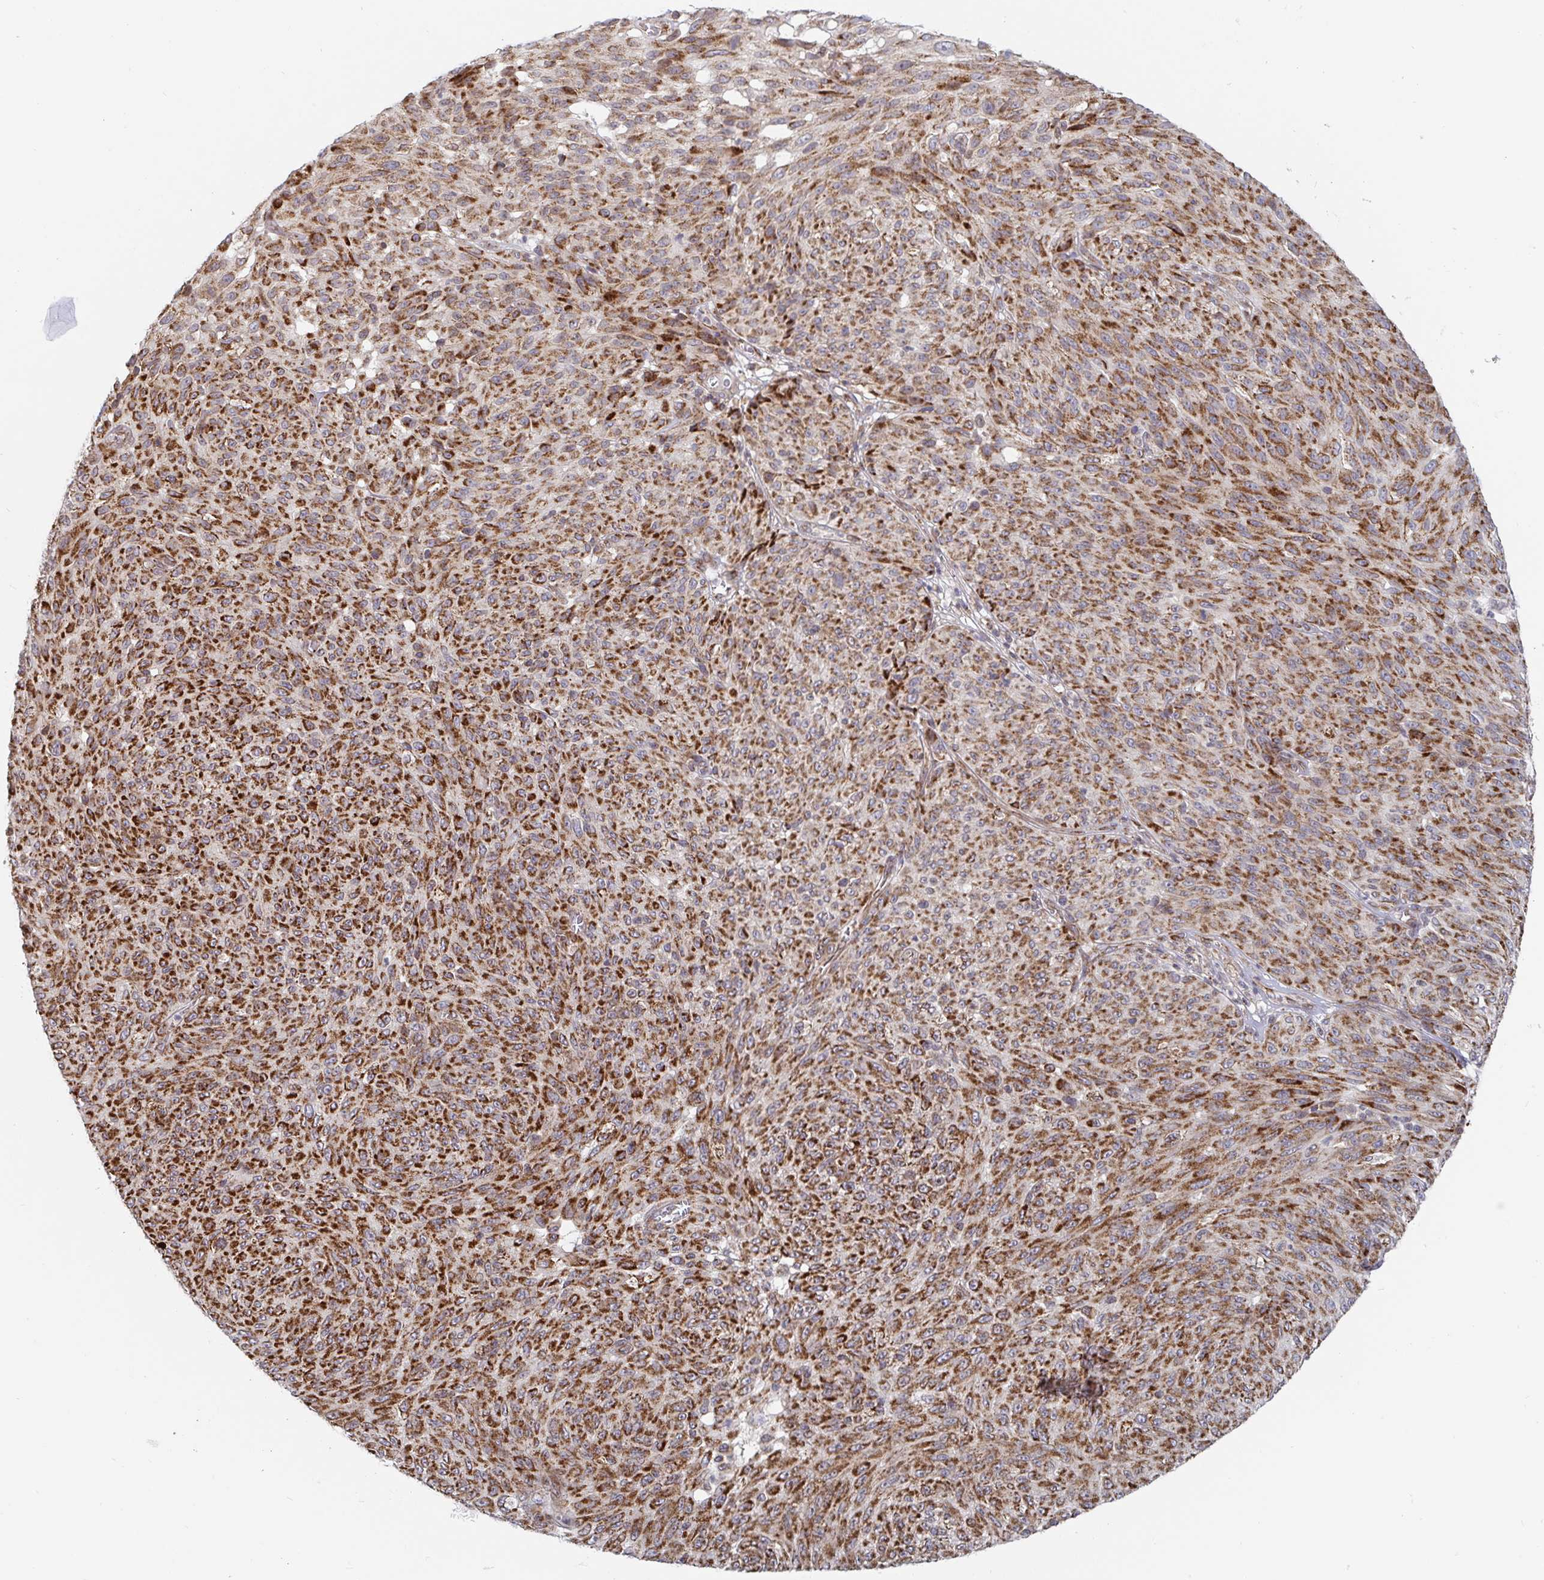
{"staining": {"intensity": "strong", "quantity": ">75%", "location": "cytoplasmic/membranous"}, "tissue": "melanoma", "cell_type": "Tumor cells", "image_type": "cancer", "snomed": [{"axis": "morphology", "description": "Malignant melanoma, NOS"}, {"axis": "topography", "description": "Skin"}], "caption": "DAB immunohistochemical staining of human melanoma reveals strong cytoplasmic/membranous protein staining in about >75% of tumor cells.", "gene": "STARD8", "patient": {"sex": "male", "age": 85}}